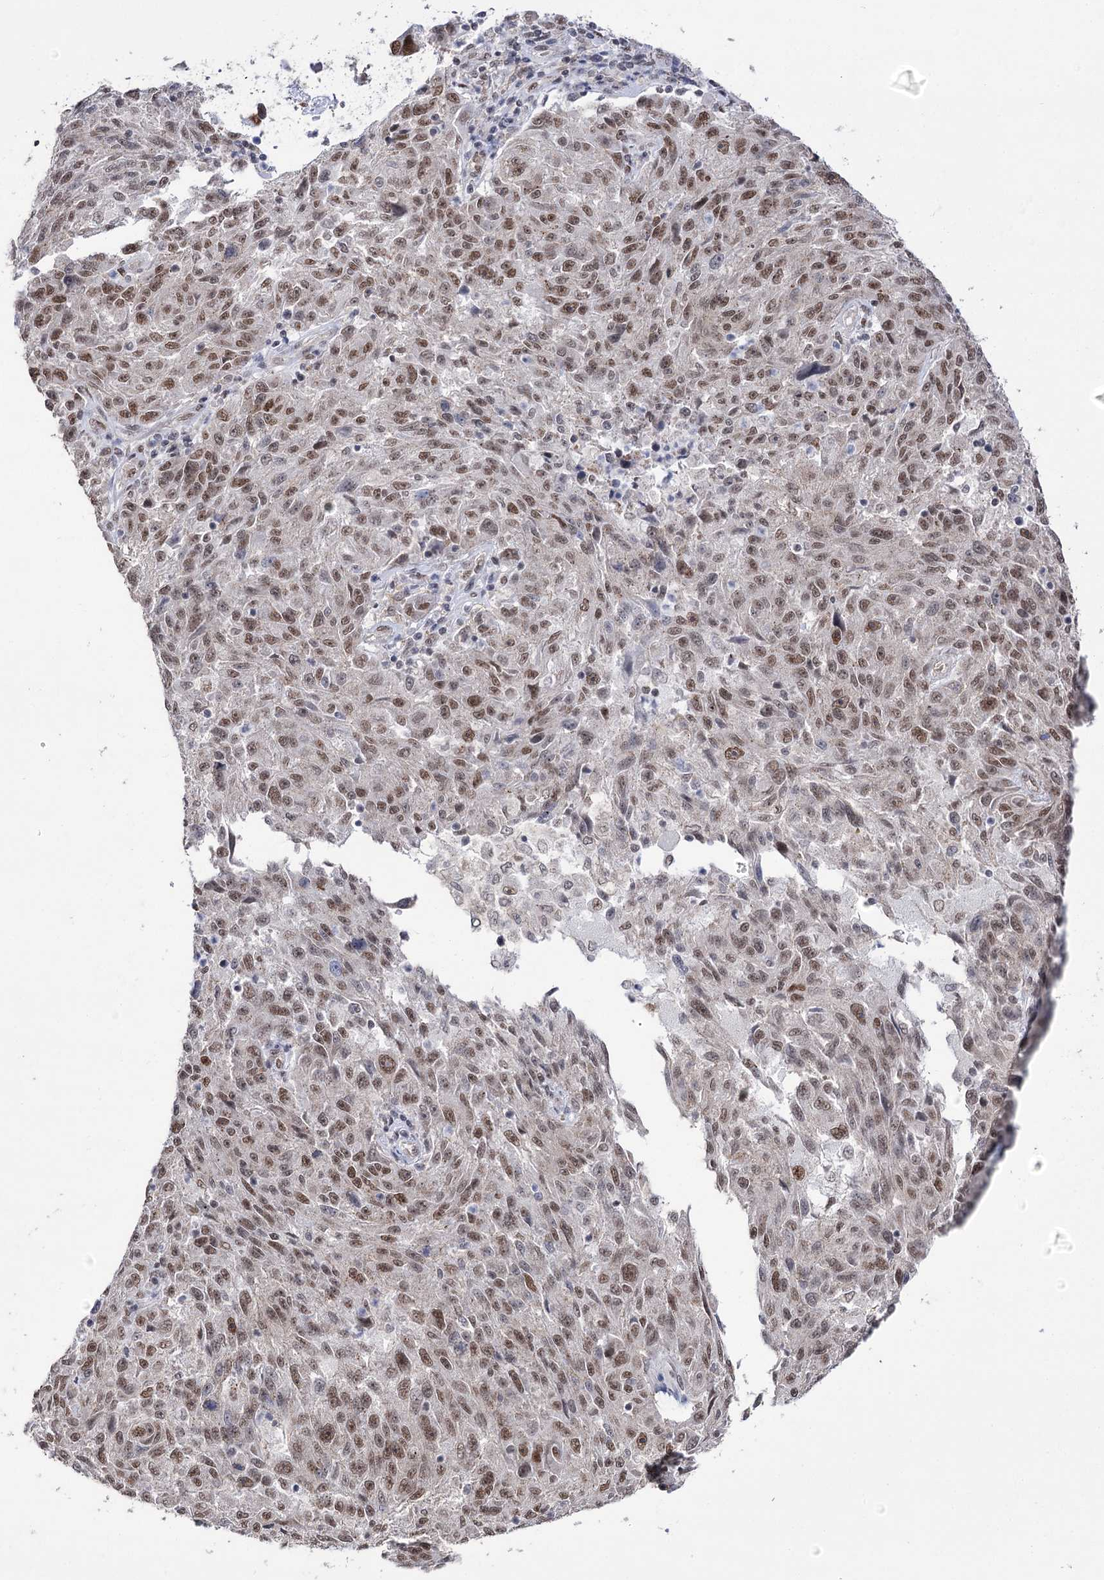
{"staining": {"intensity": "moderate", "quantity": ">75%", "location": "nuclear"}, "tissue": "melanoma", "cell_type": "Tumor cells", "image_type": "cancer", "snomed": [{"axis": "morphology", "description": "Malignant melanoma, NOS"}, {"axis": "topography", "description": "Skin"}], "caption": "Tumor cells show medium levels of moderate nuclear expression in about >75% of cells in melanoma.", "gene": "VGLL4", "patient": {"sex": "male", "age": 53}}